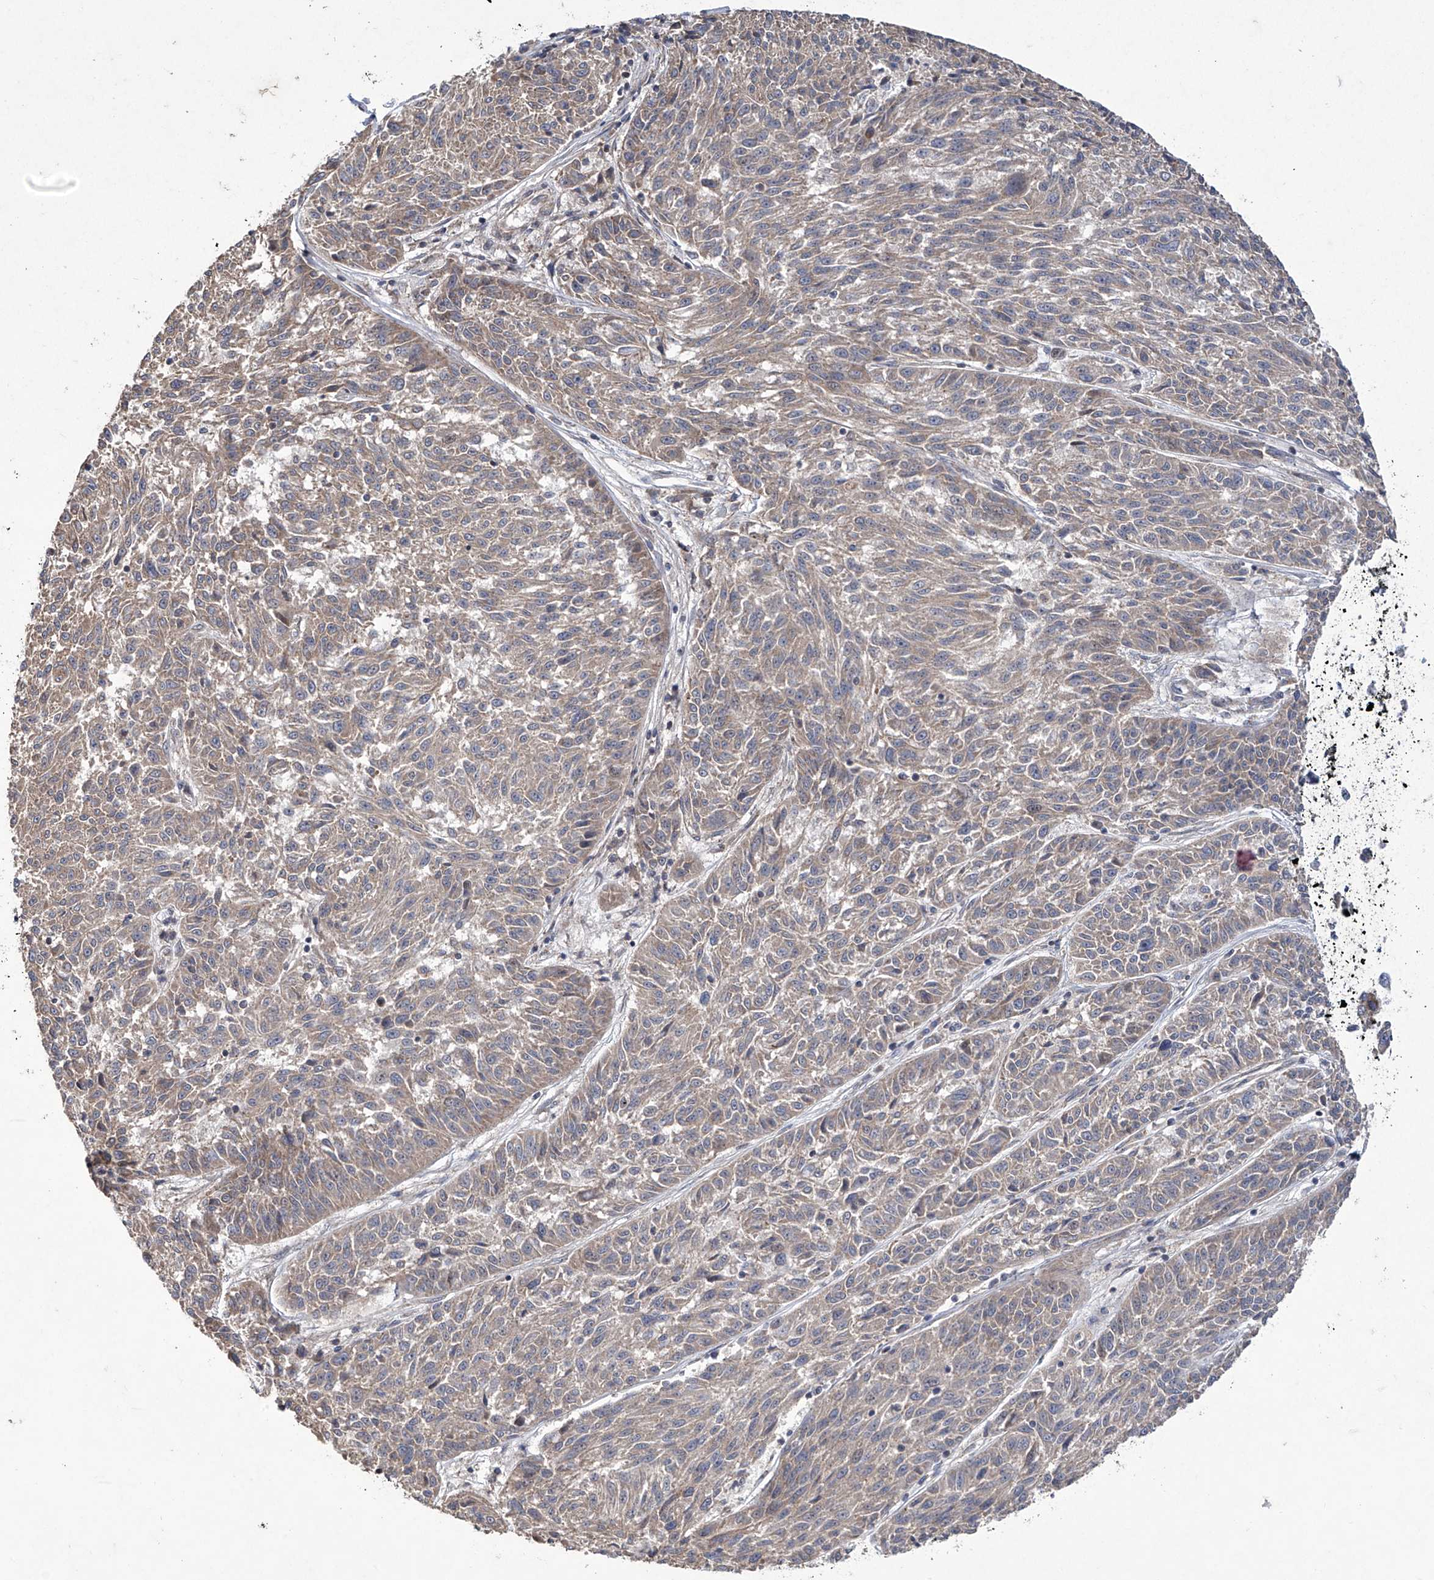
{"staining": {"intensity": "negative", "quantity": "none", "location": "none"}, "tissue": "melanoma", "cell_type": "Tumor cells", "image_type": "cancer", "snomed": [{"axis": "morphology", "description": "Malignant melanoma, NOS"}, {"axis": "topography", "description": "Skin"}], "caption": "IHC histopathology image of neoplastic tissue: human melanoma stained with DAB (3,3'-diaminobenzidine) displays no significant protein expression in tumor cells. (DAB immunohistochemistry (IHC) visualized using brightfield microscopy, high magnification).", "gene": "TRIM60", "patient": {"sex": "male", "age": 53}}